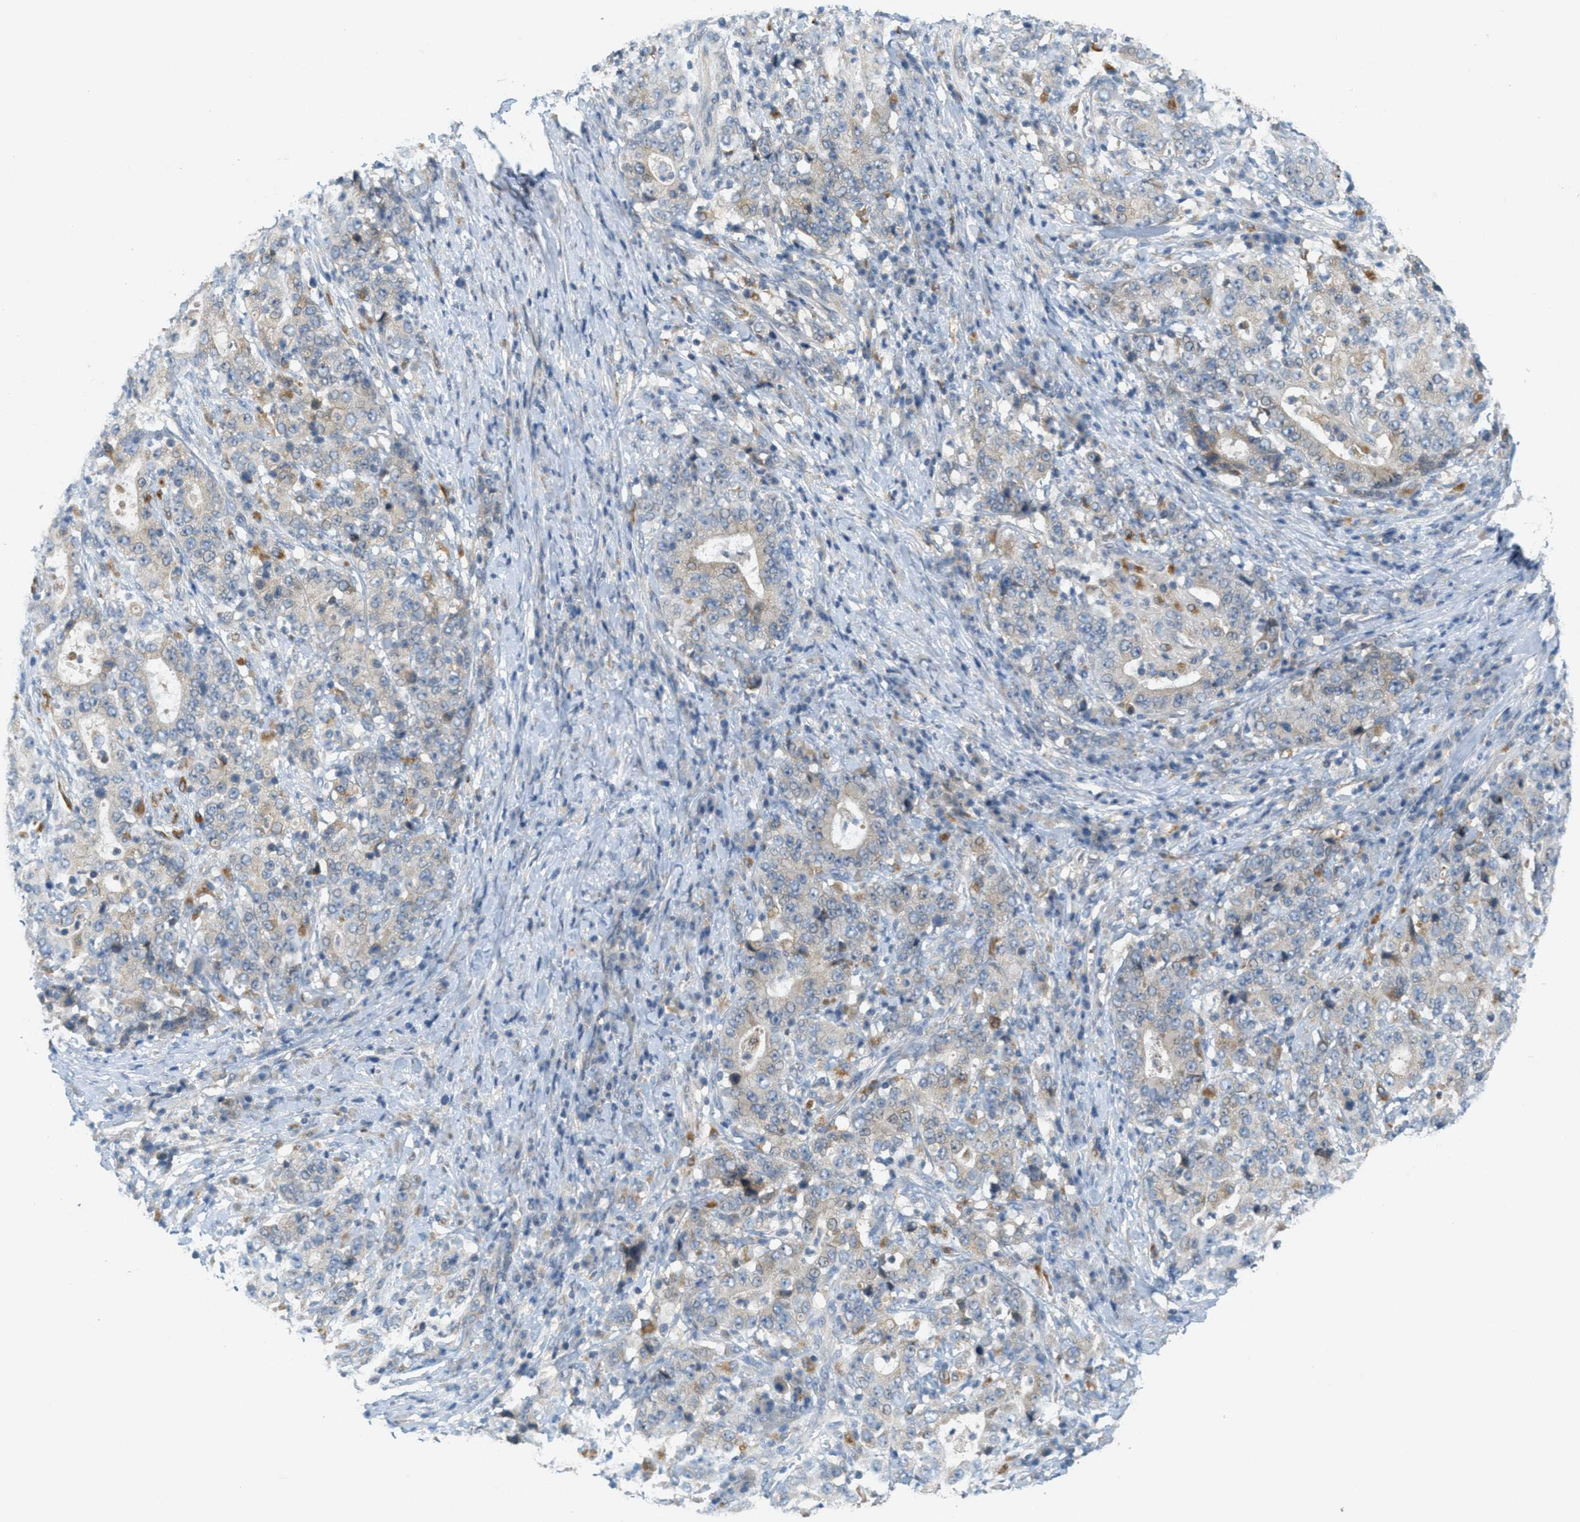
{"staining": {"intensity": "weak", "quantity": "<25%", "location": "cytoplasmic/membranous"}, "tissue": "stomach cancer", "cell_type": "Tumor cells", "image_type": "cancer", "snomed": [{"axis": "morphology", "description": "Normal tissue, NOS"}, {"axis": "morphology", "description": "Adenocarcinoma, NOS"}, {"axis": "topography", "description": "Stomach, upper"}, {"axis": "topography", "description": "Stomach"}], "caption": "High power microscopy image of an immunohistochemistry micrograph of adenocarcinoma (stomach), revealing no significant expression in tumor cells. Brightfield microscopy of immunohistochemistry stained with DAB (3,3'-diaminobenzidine) (brown) and hematoxylin (blue), captured at high magnification.", "gene": "SIGMAR1", "patient": {"sex": "male", "age": 59}}